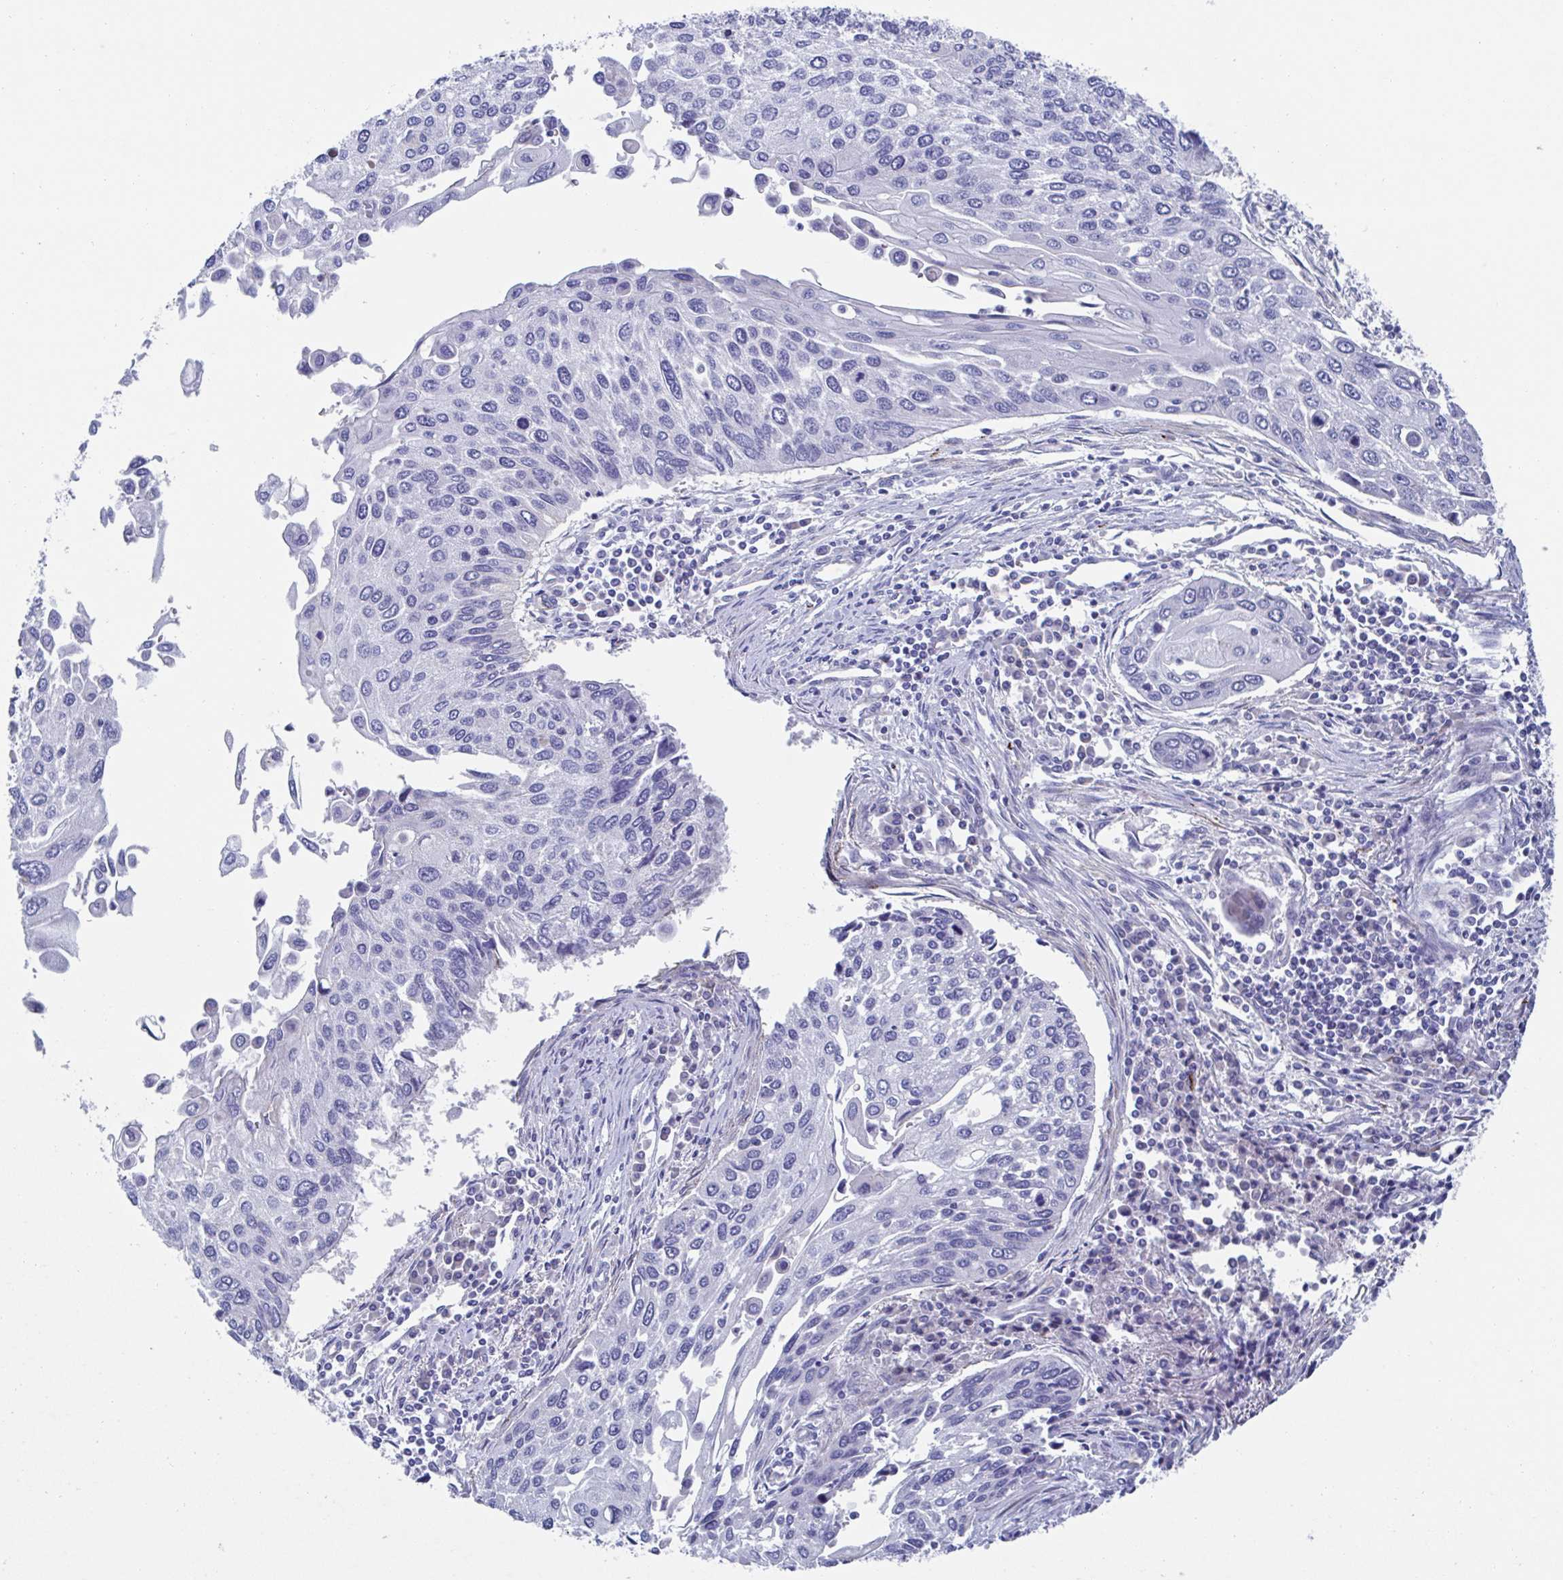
{"staining": {"intensity": "negative", "quantity": "none", "location": "none"}, "tissue": "lung cancer", "cell_type": "Tumor cells", "image_type": "cancer", "snomed": [{"axis": "morphology", "description": "Squamous cell carcinoma, NOS"}, {"axis": "morphology", "description": "Squamous cell carcinoma, metastatic, NOS"}, {"axis": "topography", "description": "Lung"}], "caption": "IHC micrograph of human lung cancer (squamous cell carcinoma) stained for a protein (brown), which demonstrates no staining in tumor cells.", "gene": "CDH2", "patient": {"sex": "male", "age": 63}}